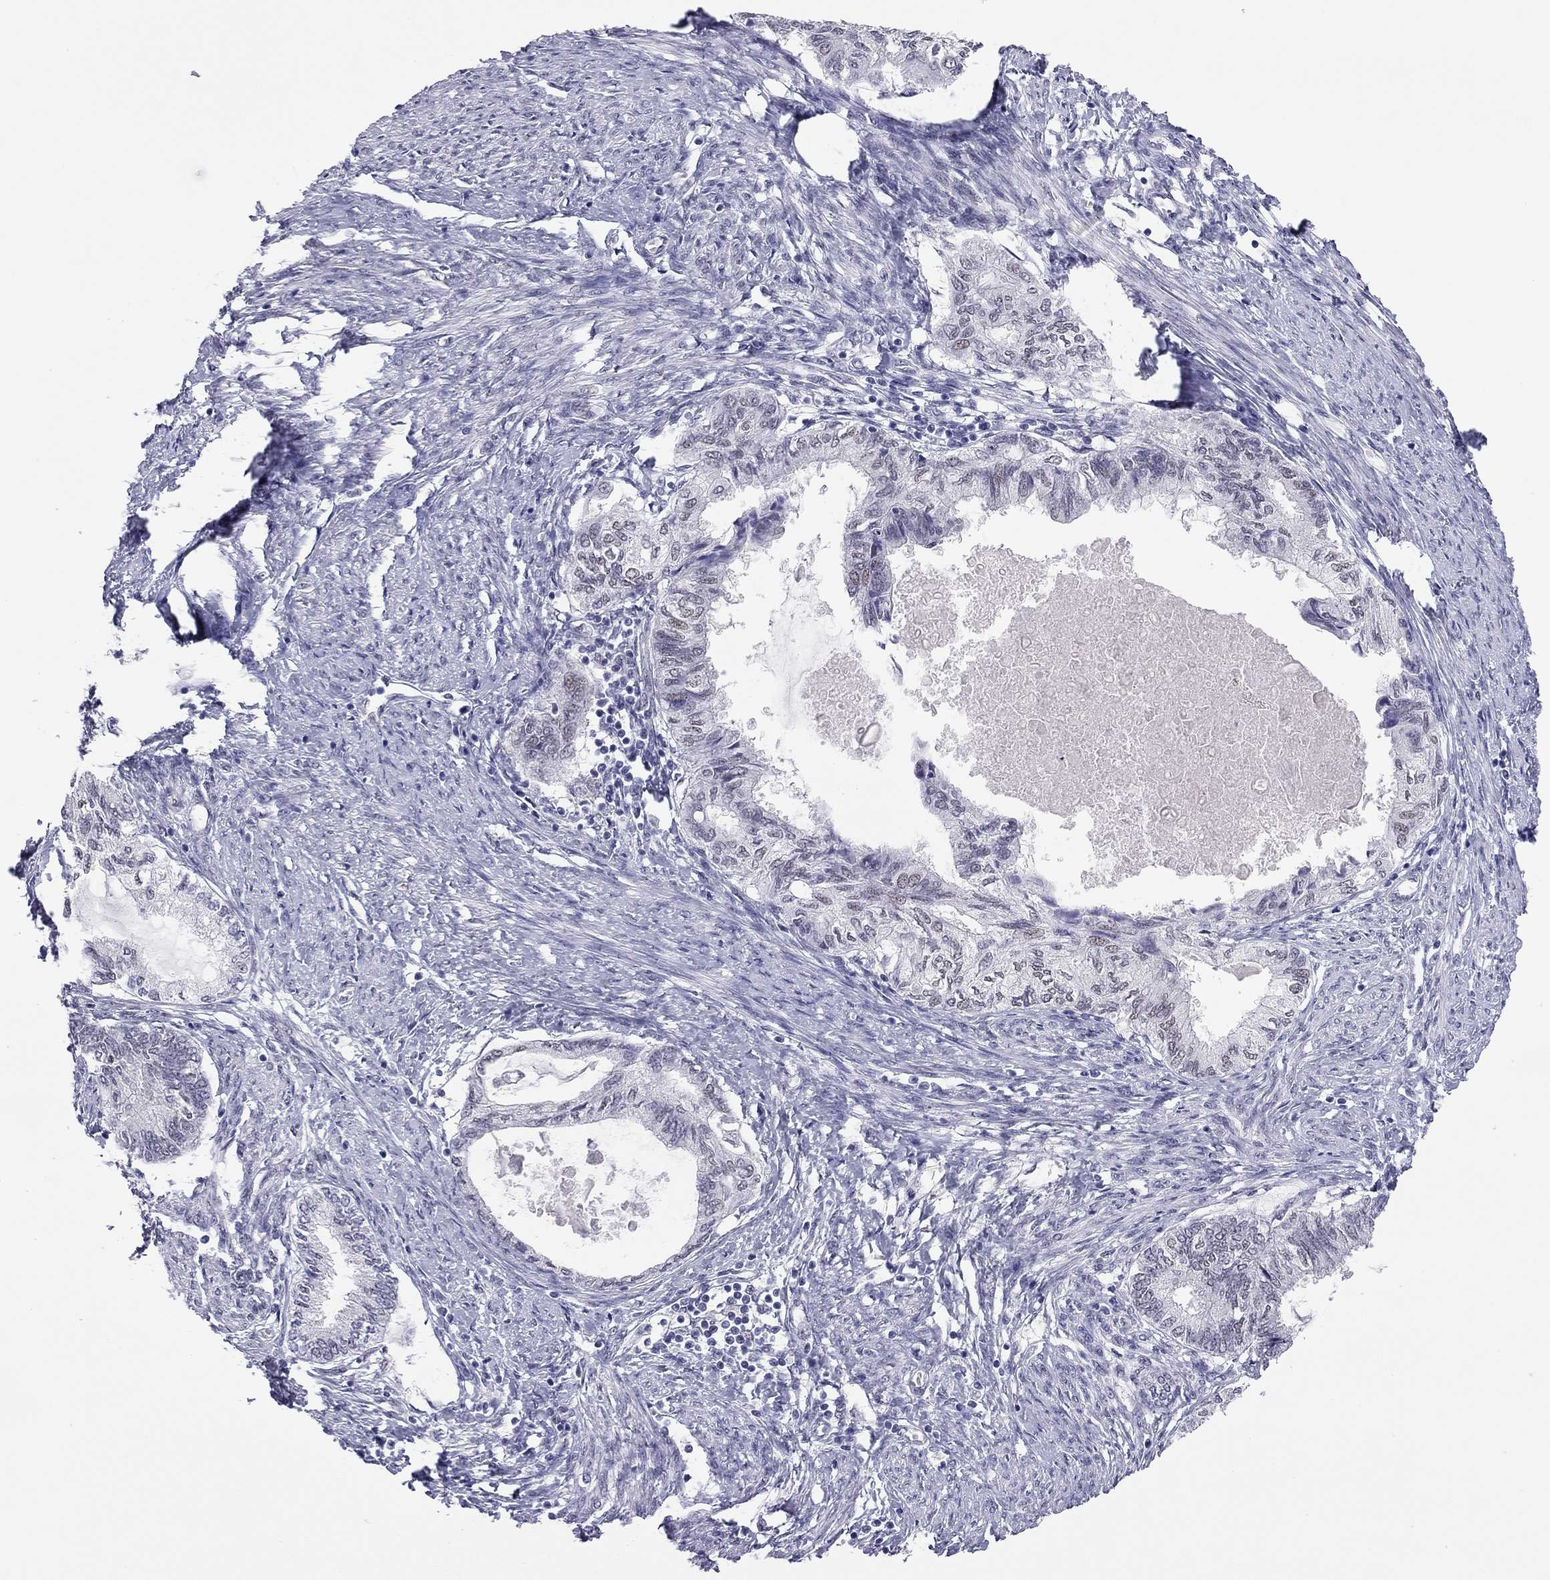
{"staining": {"intensity": "weak", "quantity": "<25%", "location": "nuclear"}, "tissue": "endometrial cancer", "cell_type": "Tumor cells", "image_type": "cancer", "snomed": [{"axis": "morphology", "description": "Adenocarcinoma, NOS"}, {"axis": "topography", "description": "Endometrium"}], "caption": "This photomicrograph is of endometrial adenocarcinoma stained with immunohistochemistry to label a protein in brown with the nuclei are counter-stained blue. There is no staining in tumor cells.", "gene": "DOT1L", "patient": {"sex": "female", "age": 86}}